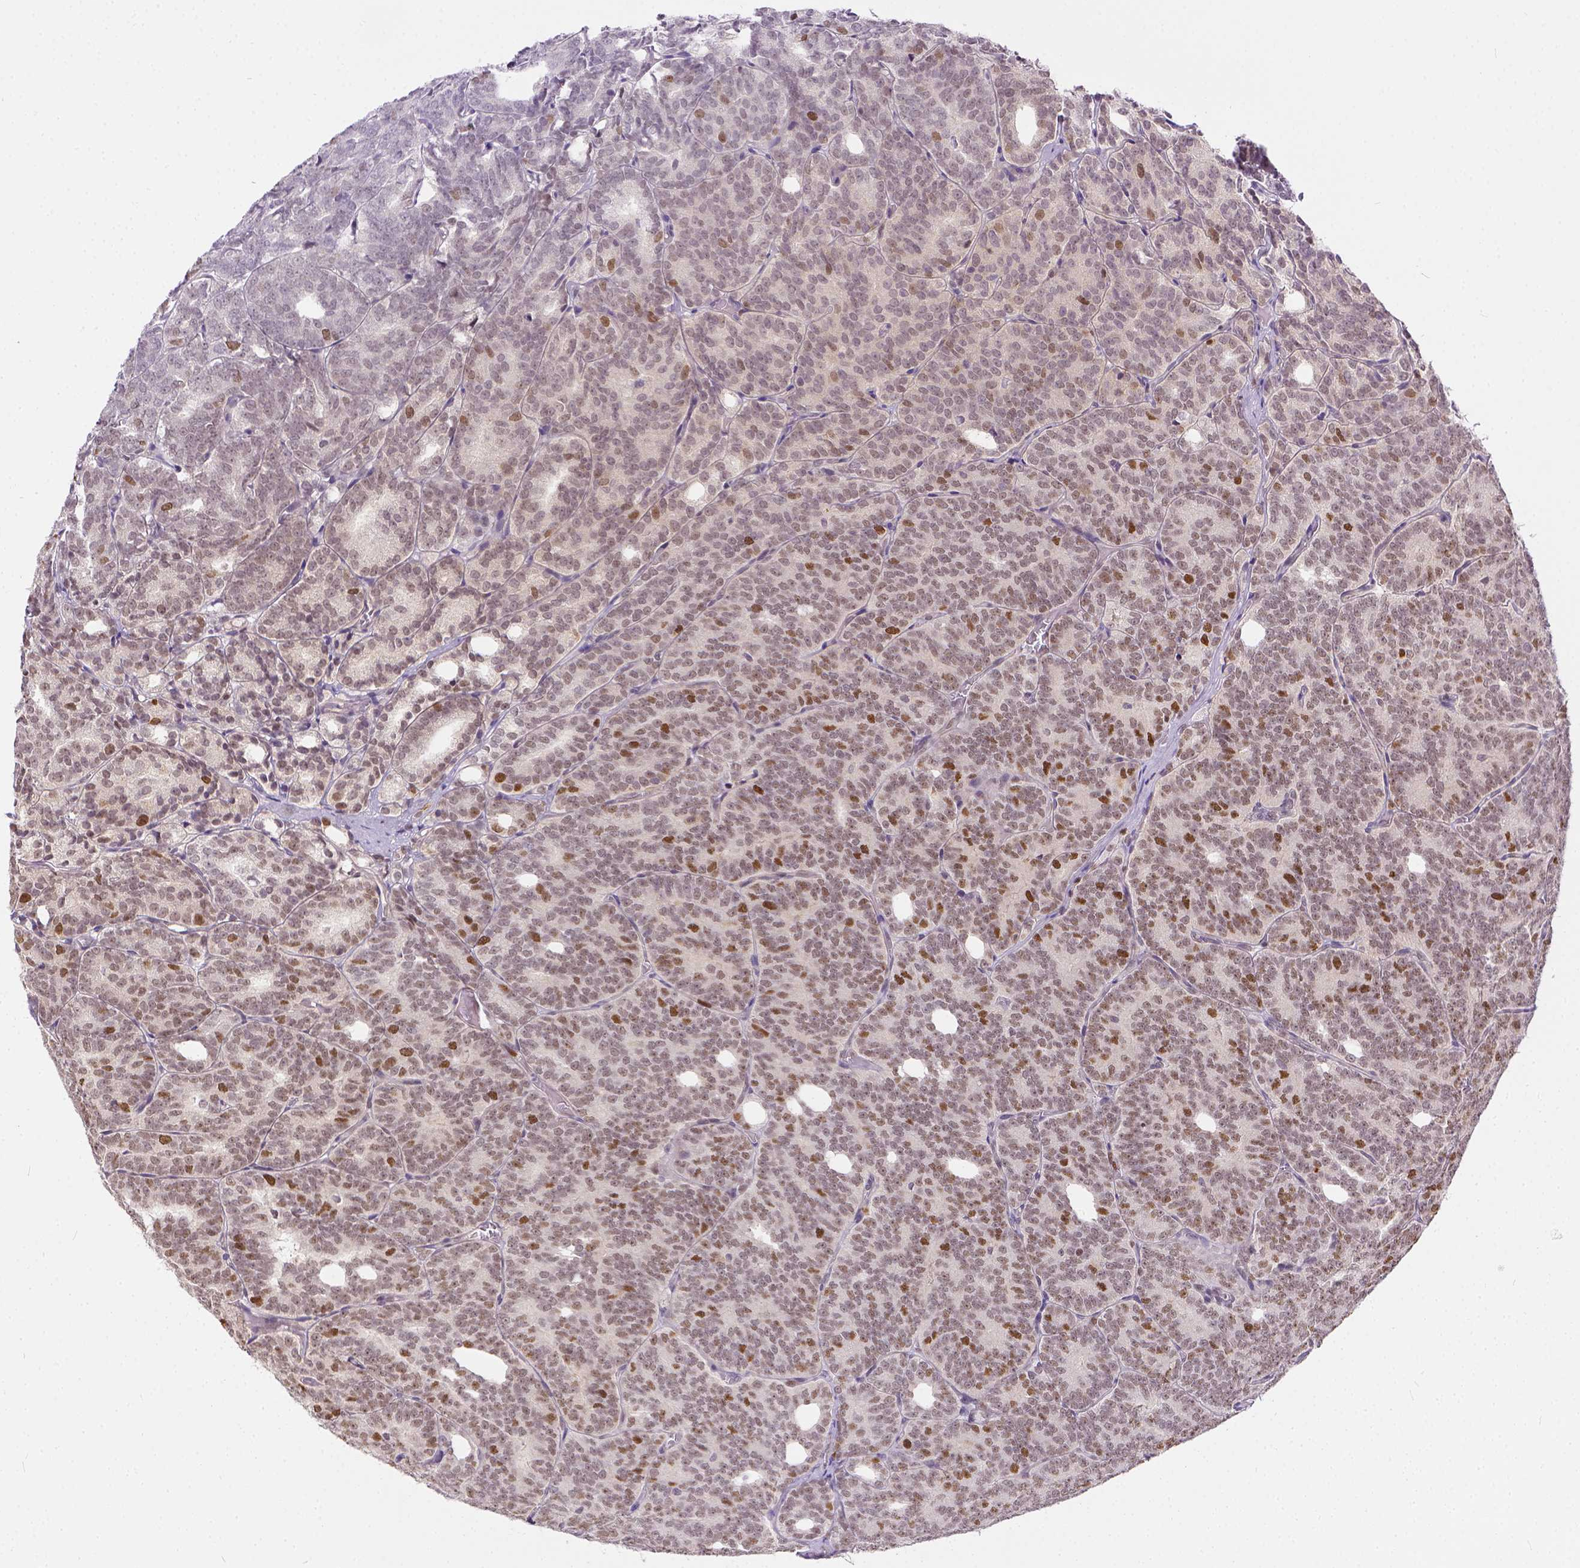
{"staining": {"intensity": "weak", "quantity": ">75%", "location": "nuclear"}, "tissue": "prostate cancer", "cell_type": "Tumor cells", "image_type": "cancer", "snomed": [{"axis": "morphology", "description": "Adenocarcinoma, High grade"}, {"axis": "topography", "description": "Prostate"}], "caption": "This micrograph reveals high-grade adenocarcinoma (prostate) stained with IHC to label a protein in brown. The nuclear of tumor cells show weak positivity for the protein. Nuclei are counter-stained blue.", "gene": "ERCC1", "patient": {"sex": "male", "age": 53}}